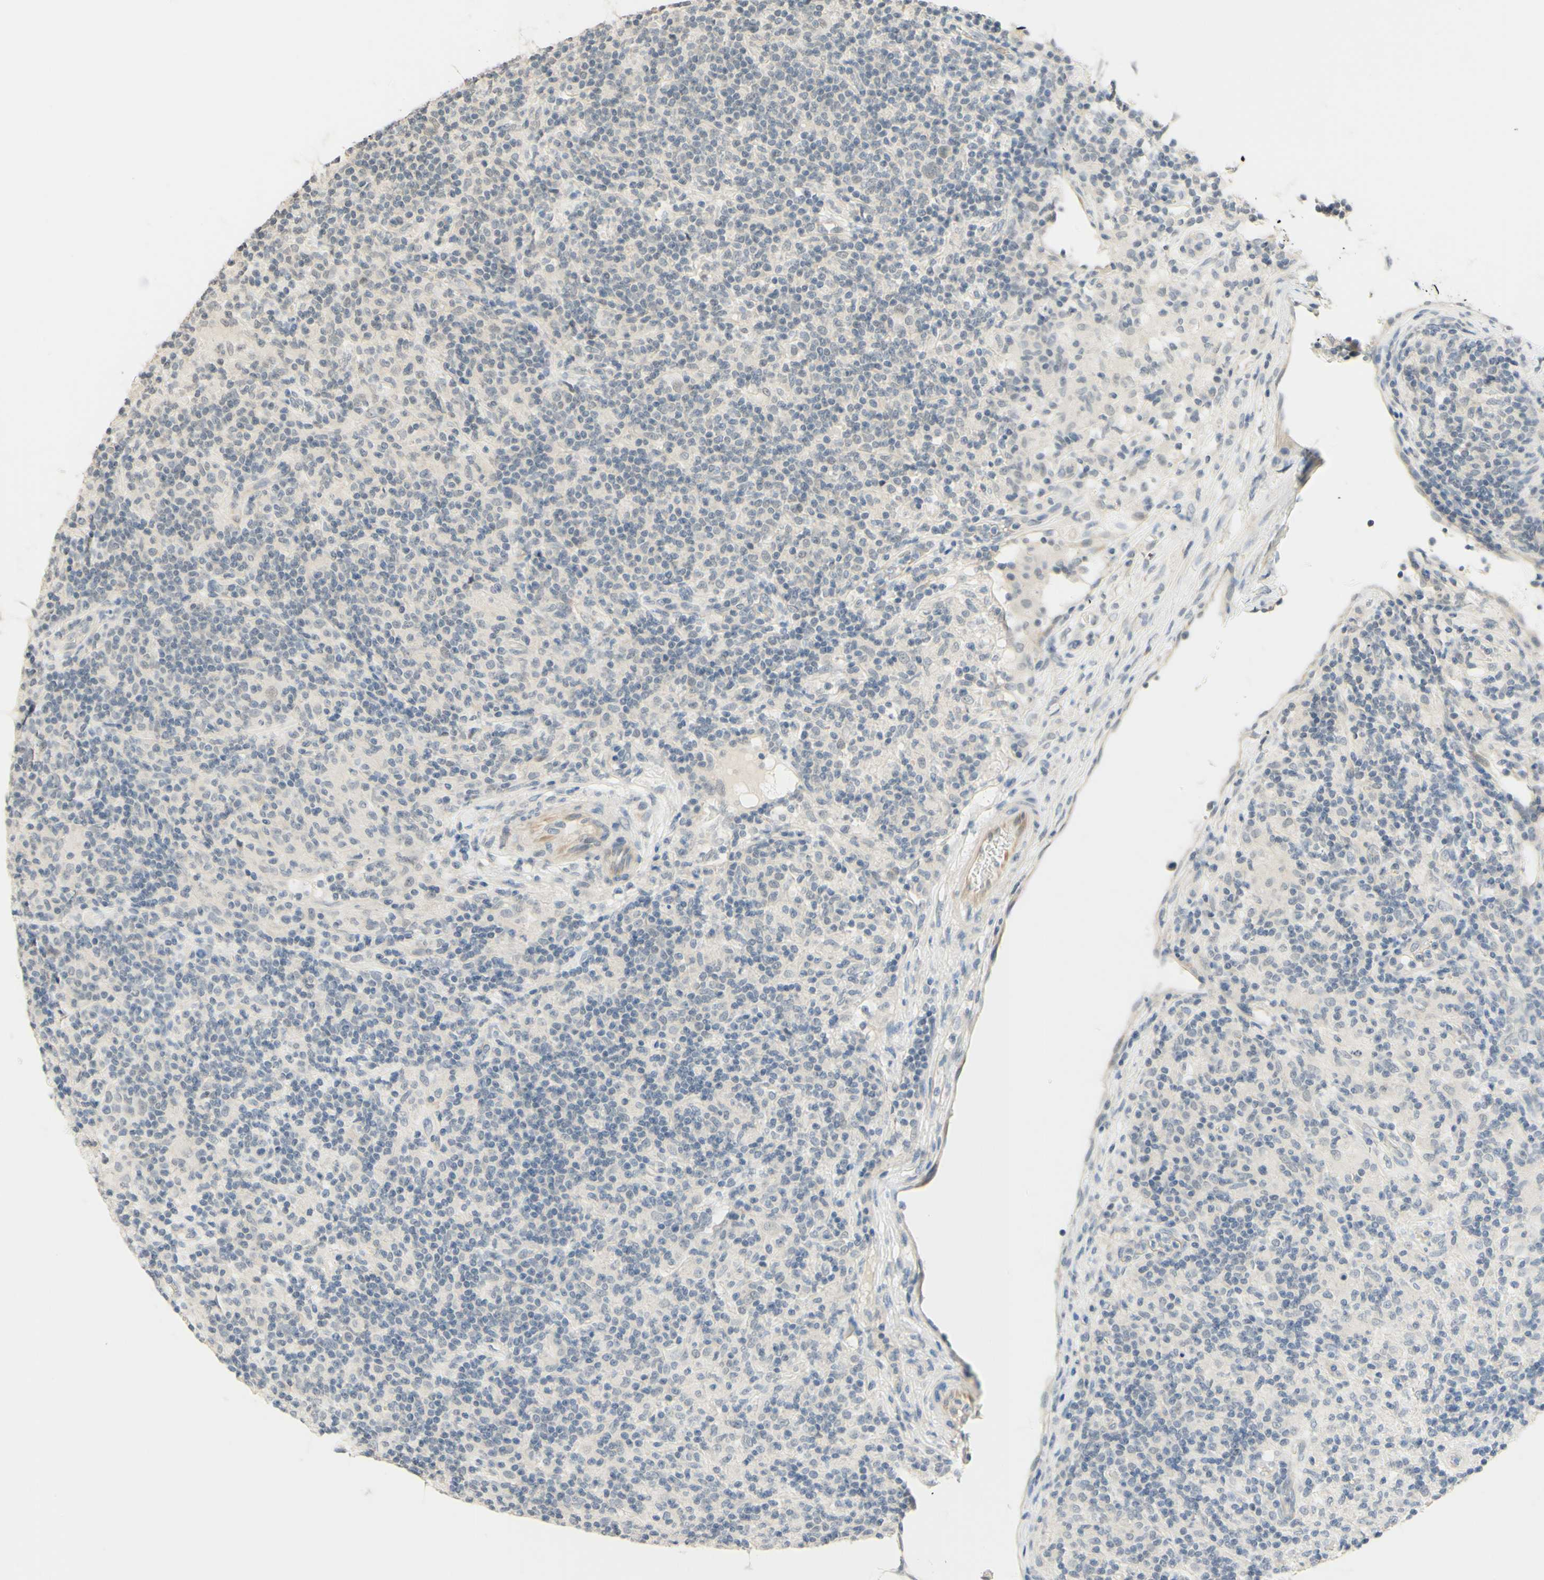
{"staining": {"intensity": "negative", "quantity": "none", "location": "none"}, "tissue": "lymphoma", "cell_type": "Tumor cells", "image_type": "cancer", "snomed": [{"axis": "morphology", "description": "Hodgkin's disease, NOS"}, {"axis": "topography", "description": "Lymph node"}], "caption": "Immunohistochemical staining of human lymphoma displays no significant expression in tumor cells.", "gene": "MAG", "patient": {"sex": "male", "age": 70}}